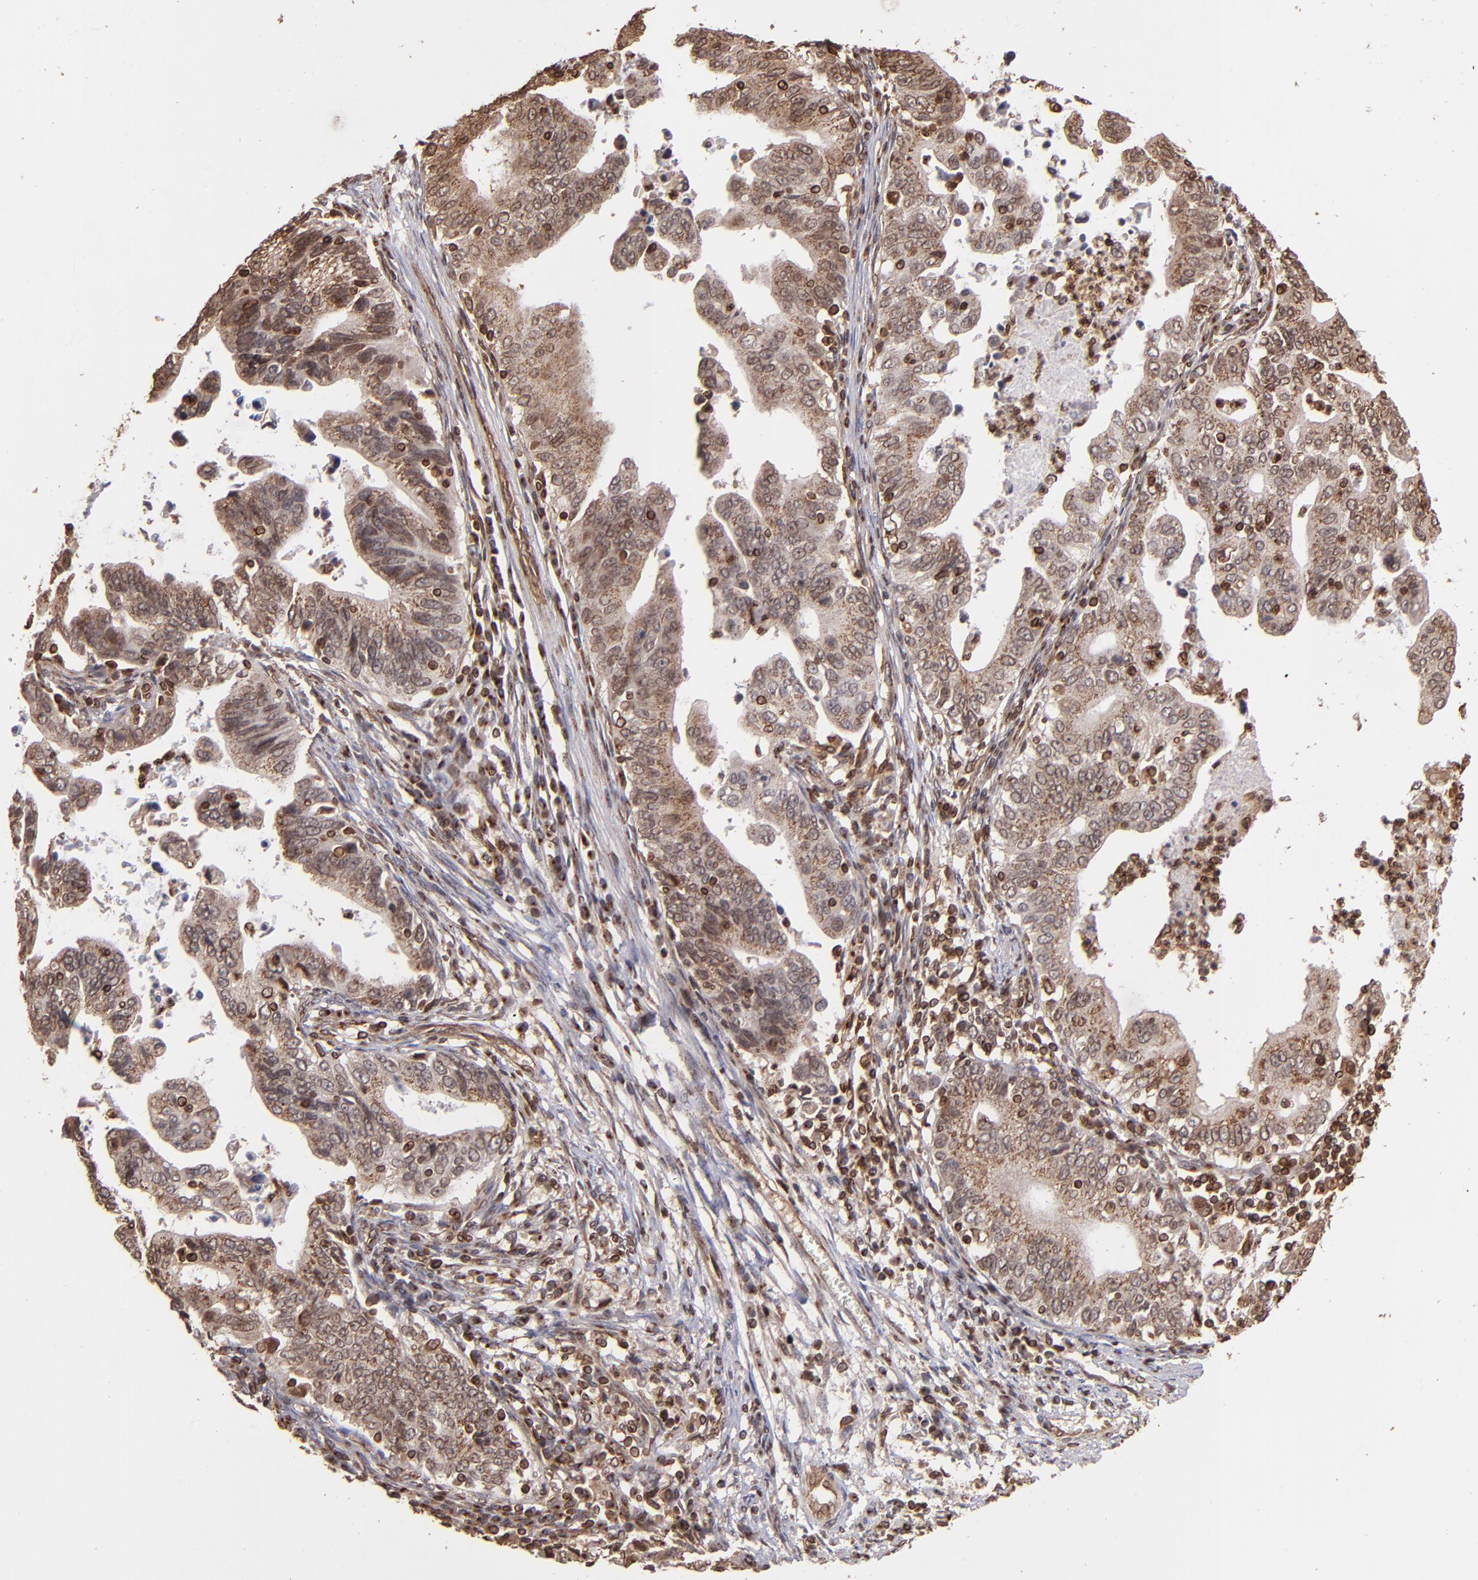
{"staining": {"intensity": "moderate", "quantity": ">75%", "location": "cytoplasmic/membranous"}, "tissue": "stomach cancer", "cell_type": "Tumor cells", "image_type": "cancer", "snomed": [{"axis": "morphology", "description": "Adenocarcinoma, NOS"}, {"axis": "topography", "description": "Stomach, upper"}], "caption": "A photomicrograph of human stomach adenocarcinoma stained for a protein displays moderate cytoplasmic/membranous brown staining in tumor cells.", "gene": "TRIP11", "patient": {"sex": "female", "age": 50}}